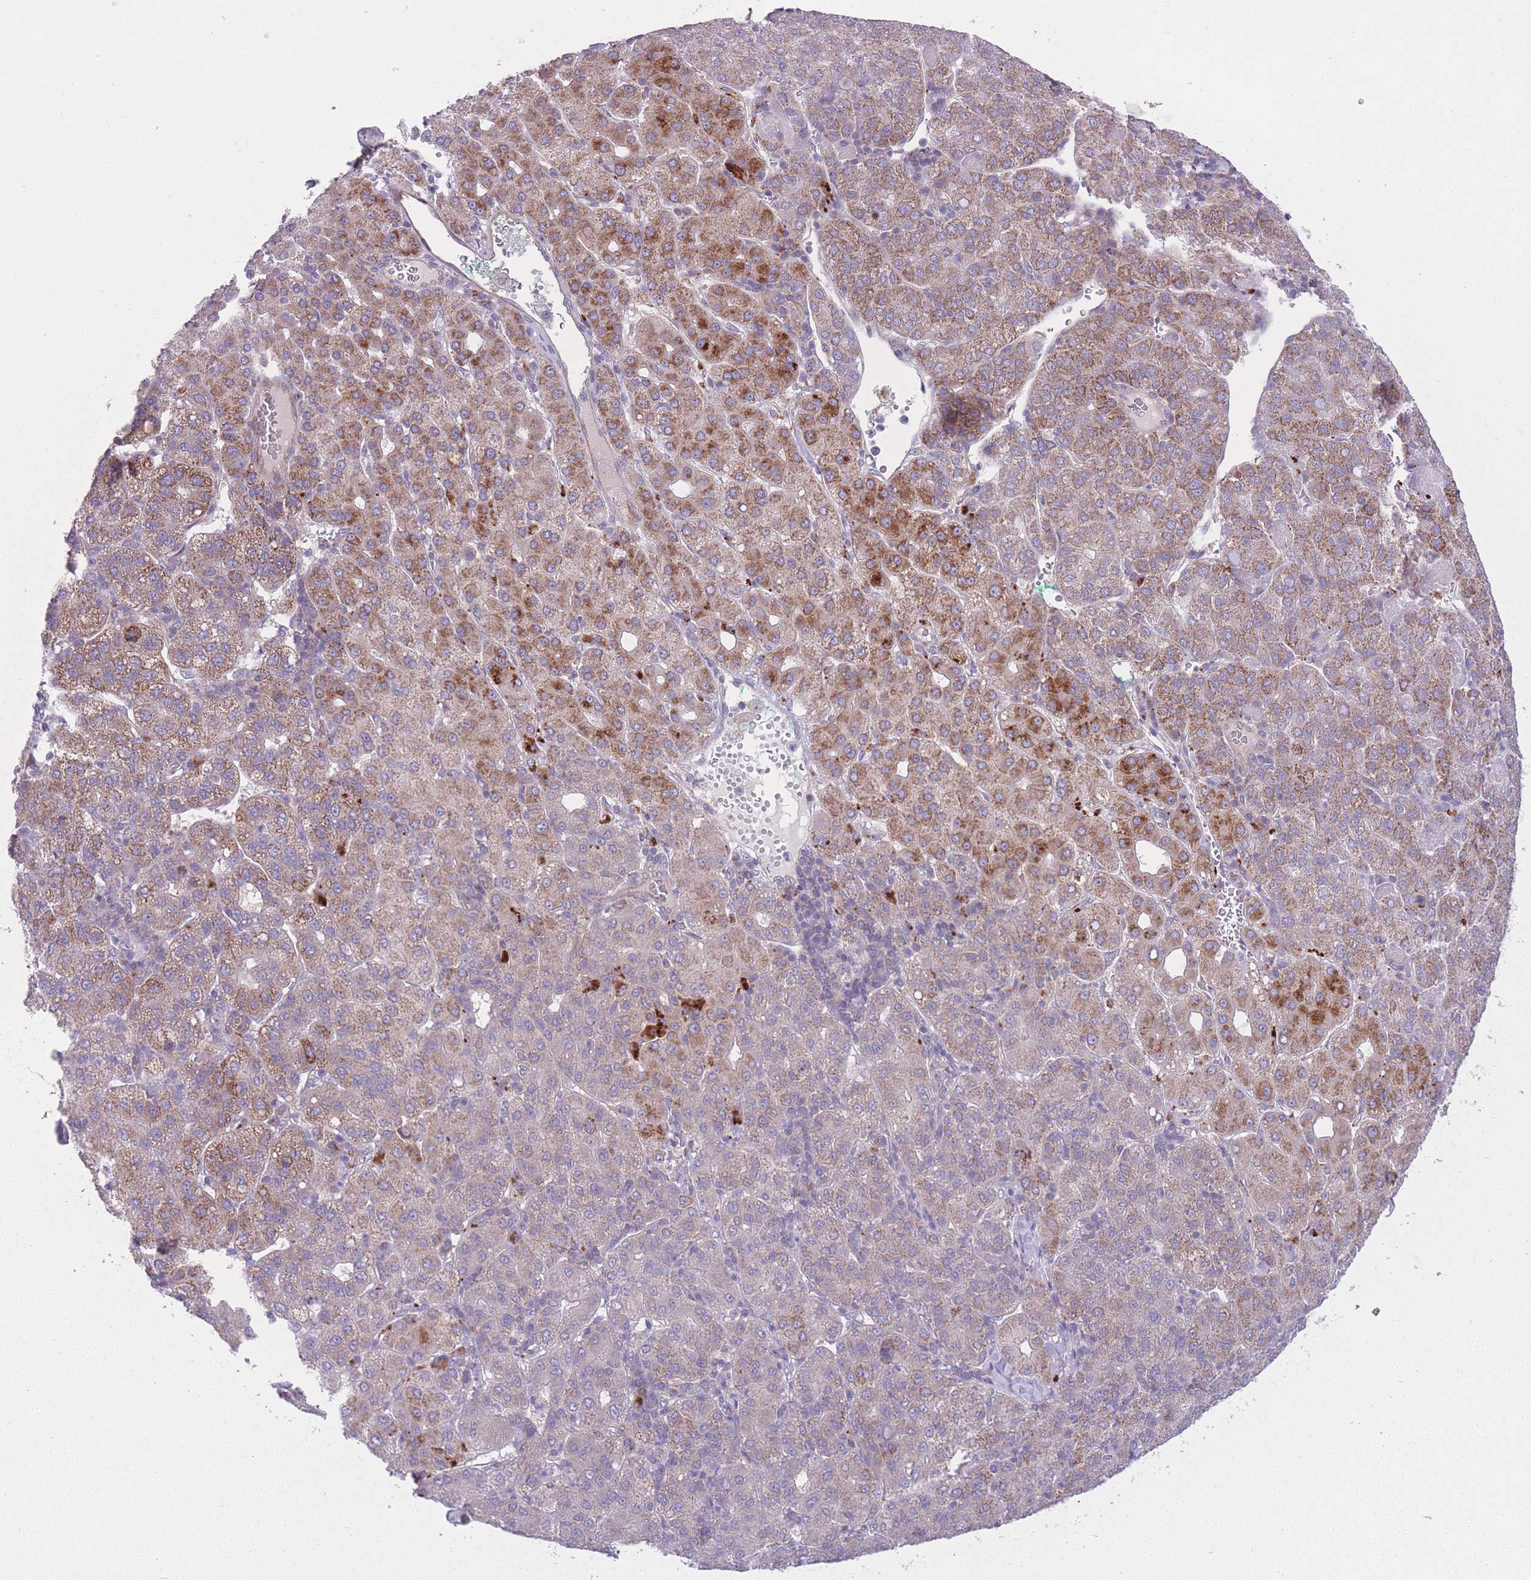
{"staining": {"intensity": "moderate", "quantity": "25%-75%", "location": "cytoplasmic/membranous"}, "tissue": "liver cancer", "cell_type": "Tumor cells", "image_type": "cancer", "snomed": [{"axis": "morphology", "description": "Carcinoma, Hepatocellular, NOS"}, {"axis": "topography", "description": "Liver"}], "caption": "Protein expression by immunohistochemistry (IHC) exhibits moderate cytoplasmic/membranous positivity in approximately 25%-75% of tumor cells in liver cancer. (DAB = brown stain, brightfield microscopy at high magnification).", "gene": "CCT6B", "patient": {"sex": "male", "age": 65}}